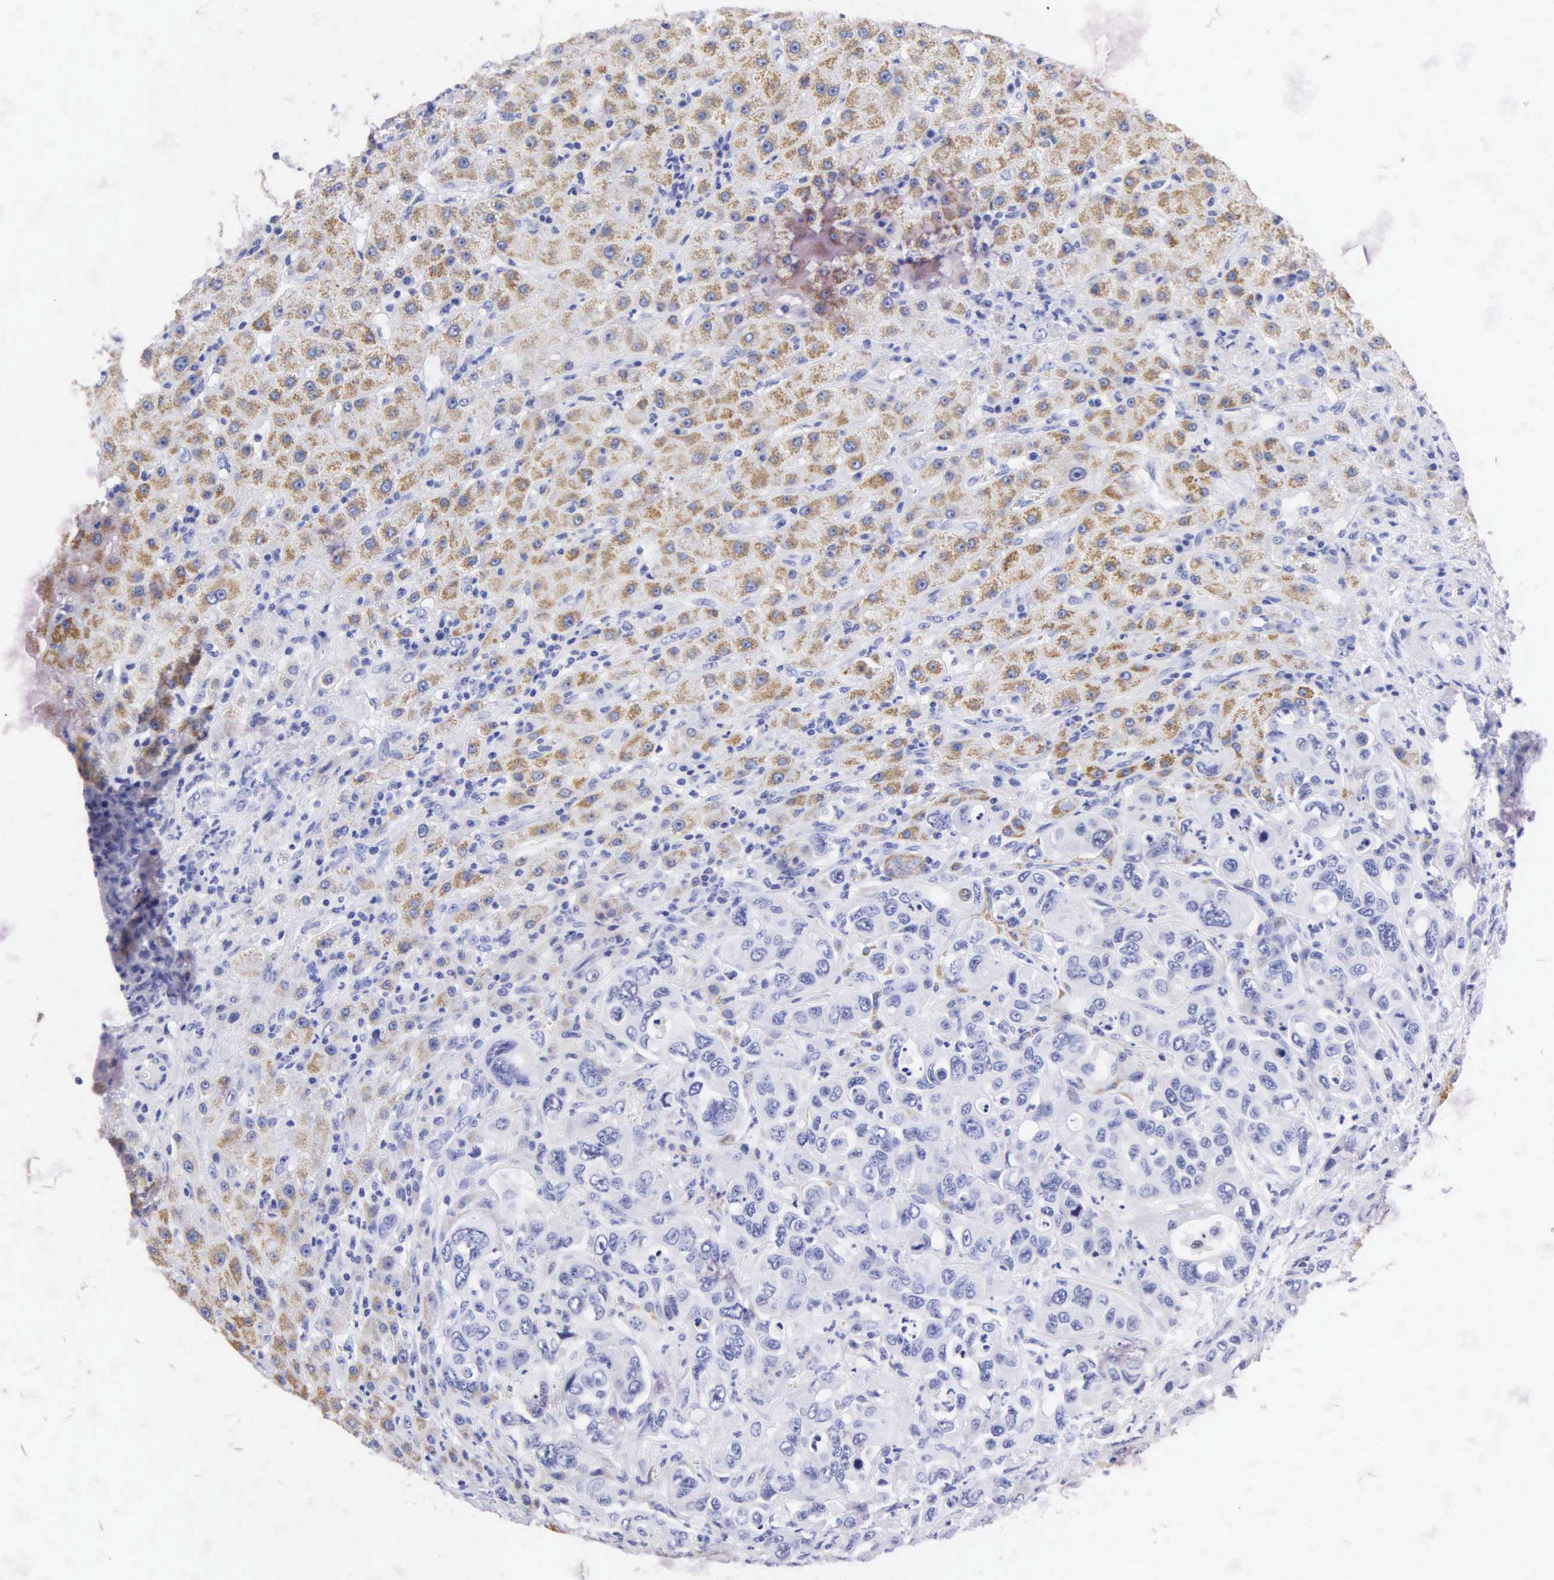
{"staining": {"intensity": "negative", "quantity": "none", "location": "none"}, "tissue": "liver", "cell_type": "Cholangiocytes", "image_type": "normal", "snomed": [{"axis": "morphology", "description": "Normal tissue, NOS"}, {"axis": "topography", "description": "Liver"}], "caption": "The immunohistochemistry (IHC) histopathology image has no significant staining in cholangiocytes of liver. Nuclei are stained in blue.", "gene": "NKX2", "patient": {"sex": "female", "age": 79}}